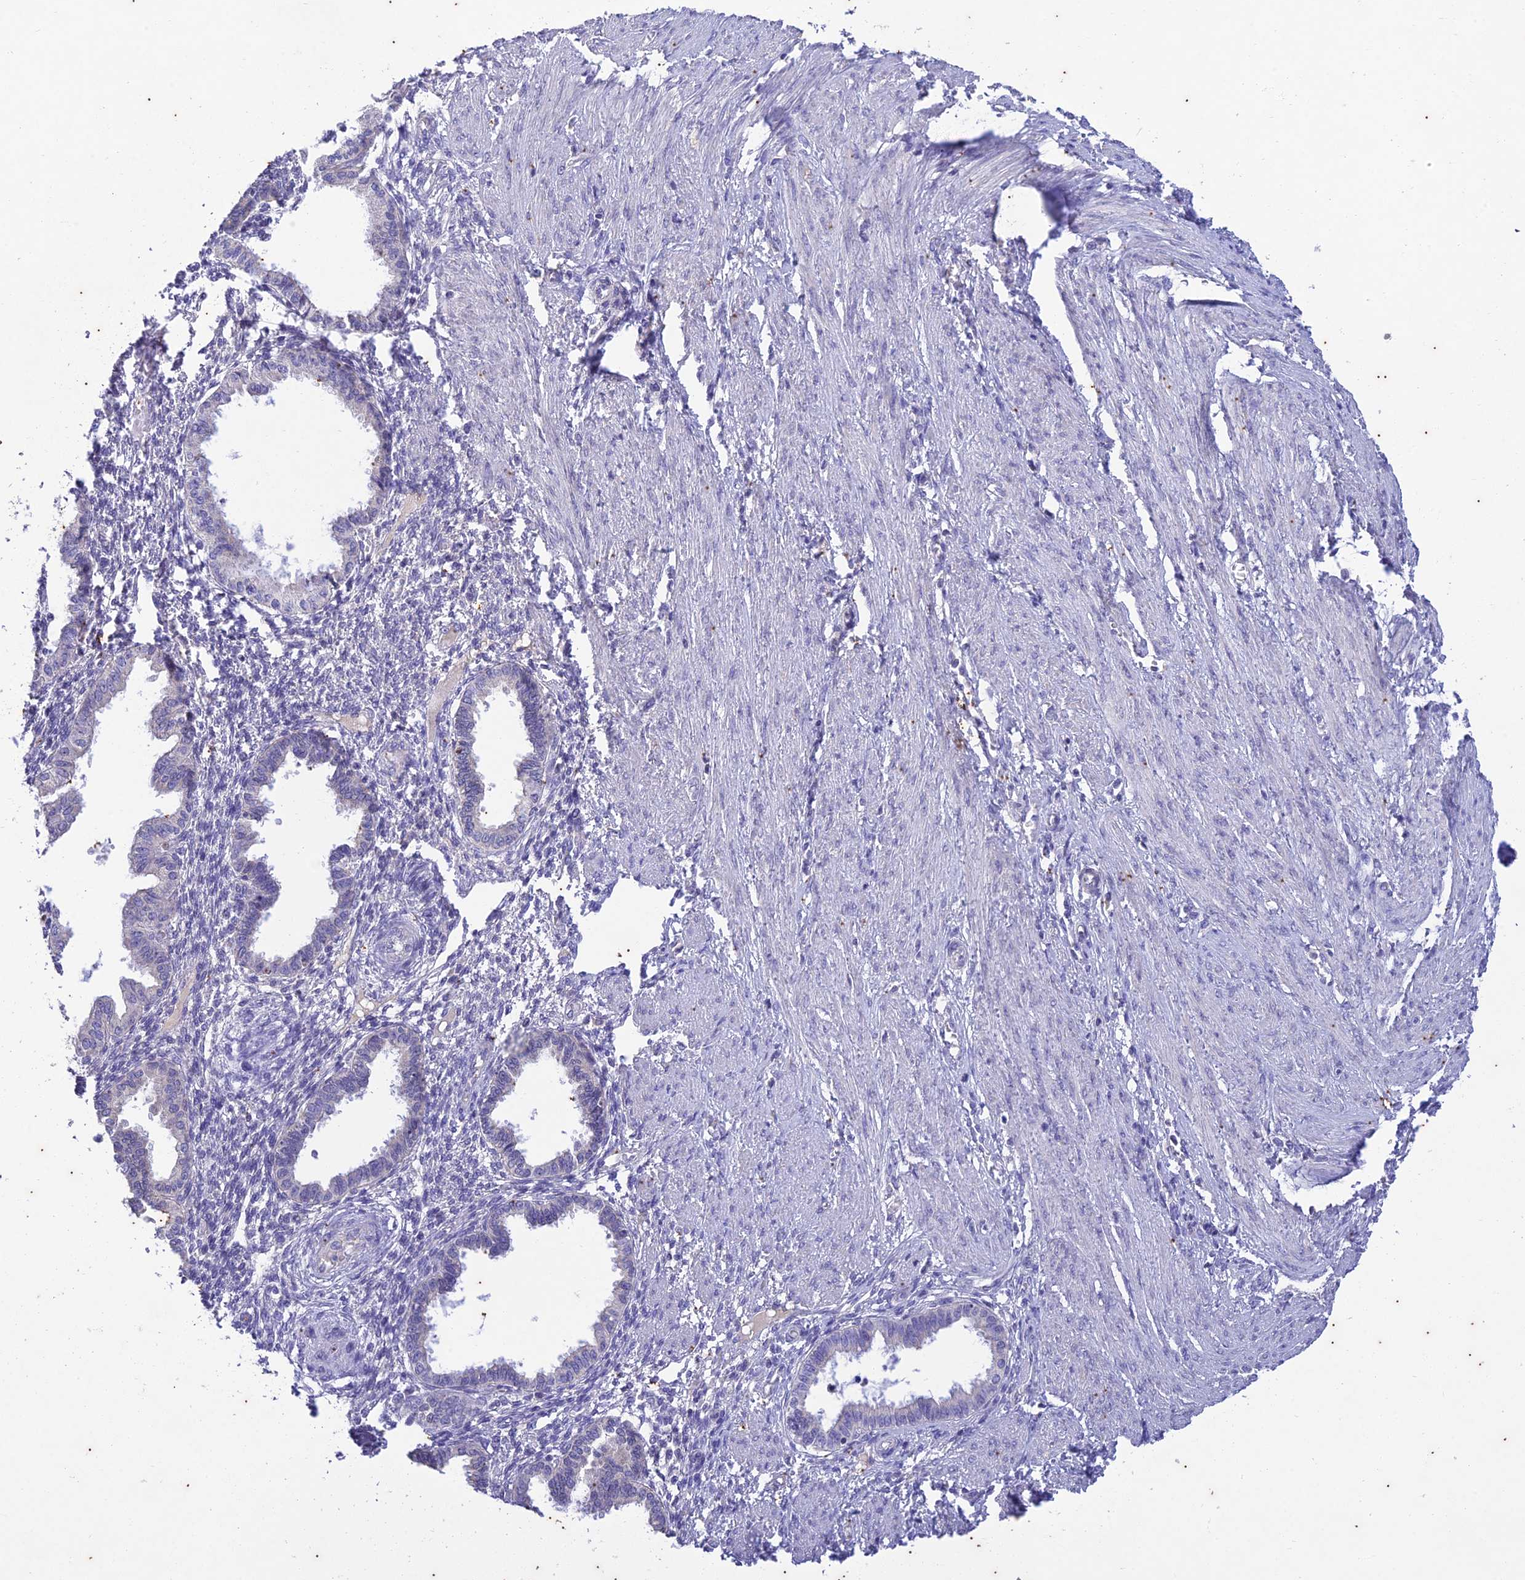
{"staining": {"intensity": "negative", "quantity": "none", "location": "none"}, "tissue": "endometrium", "cell_type": "Cells in endometrial stroma", "image_type": "normal", "snomed": [{"axis": "morphology", "description": "Normal tissue, NOS"}, {"axis": "topography", "description": "Endometrium"}], "caption": "High power microscopy photomicrograph of an IHC photomicrograph of normal endometrium, revealing no significant staining in cells in endometrial stroma. The staining is performed using DAB (3,3'-diaminobenzidine) brown chromogen with nuclei counter-stained in using hematoxylin.", "gene": "TMEM40", "patient": {"sex": "female", "age": 33}}